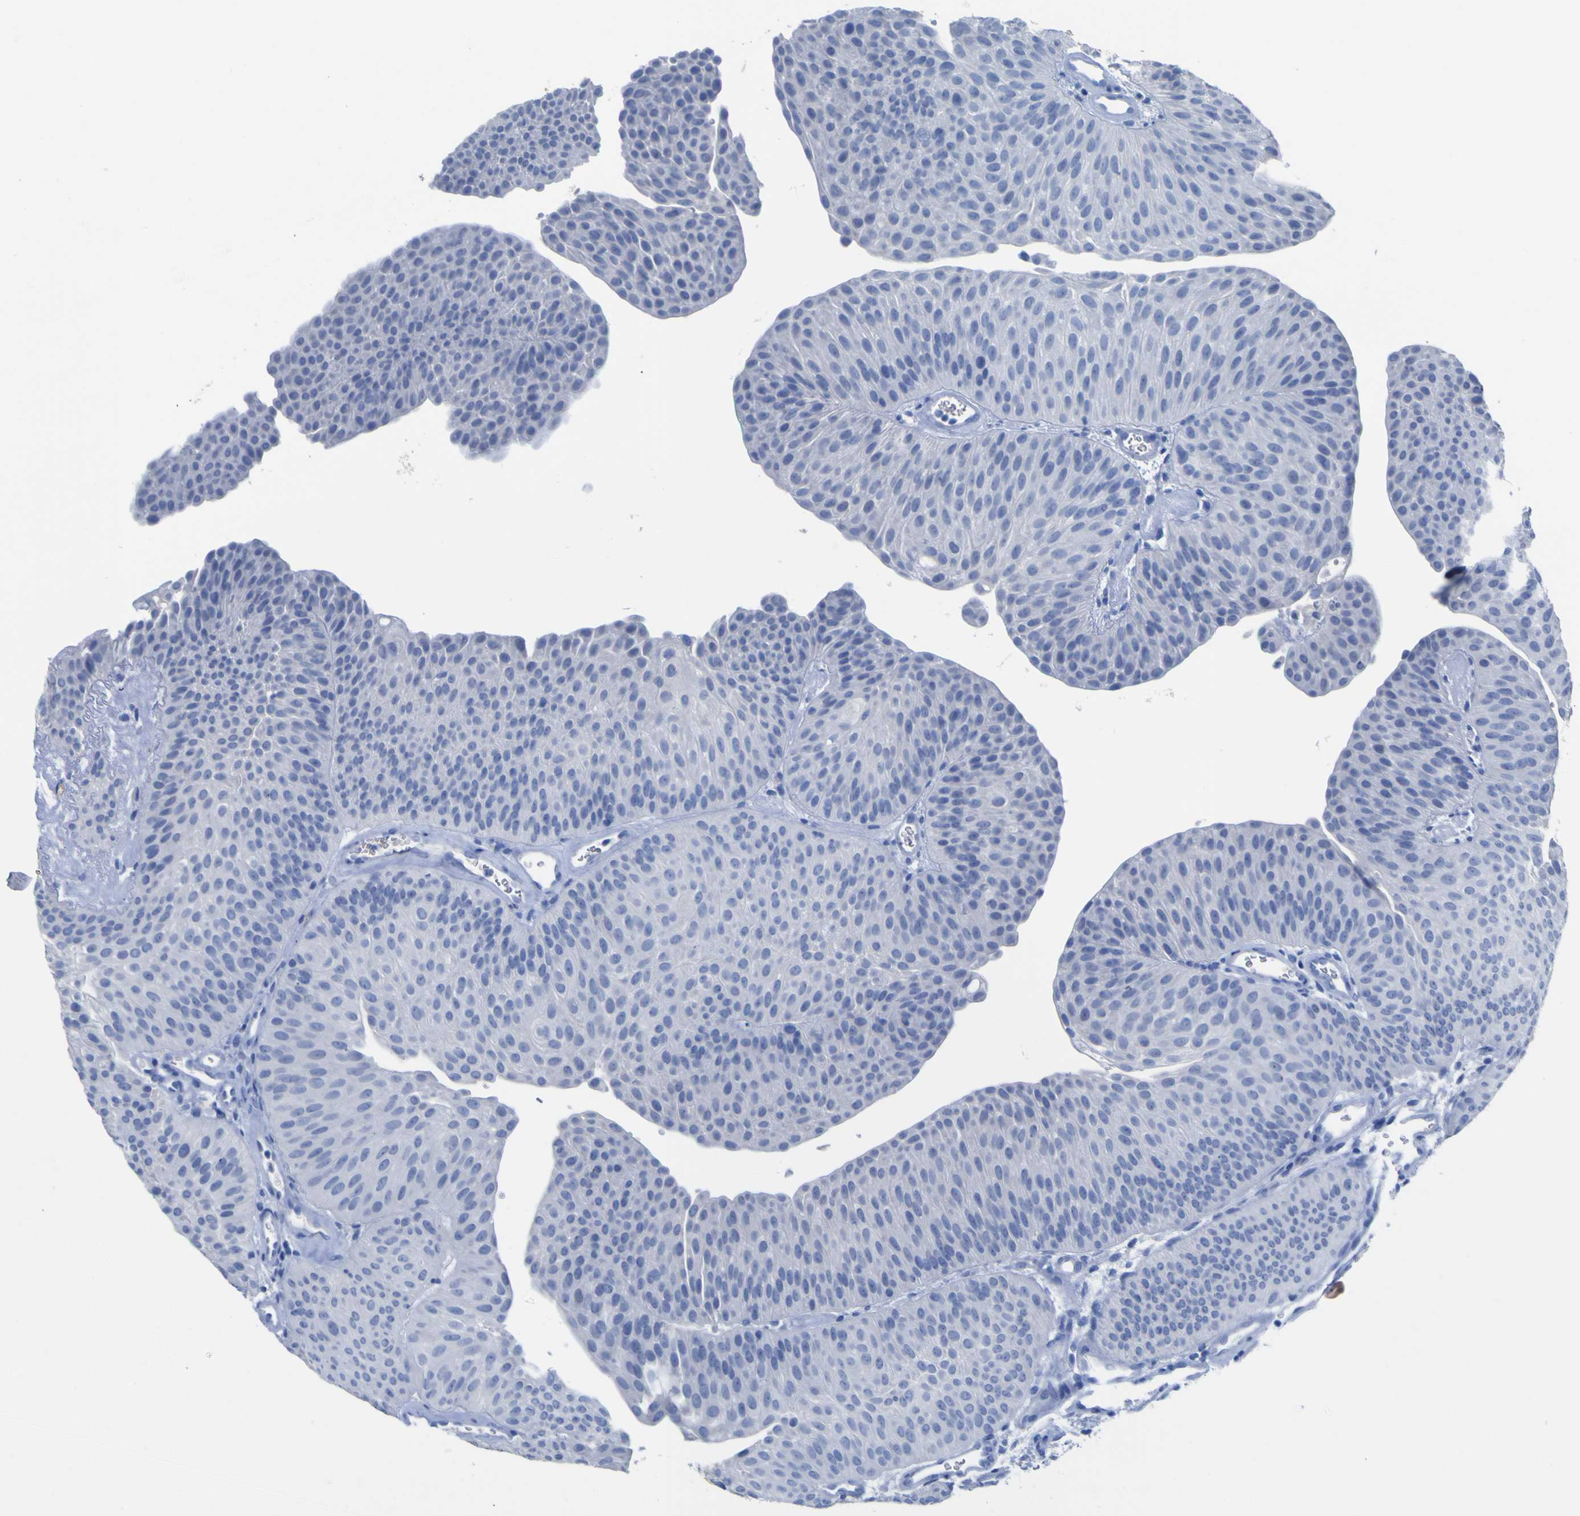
{"staining": {"intensity": "negative", "quantity": "none", "location": "none"}, "tissue": "urothelial cancer", "cell_type": "Tumor cells", "image_type": "cancer", "snomed": [{"axis": "morphology", "description": "Urothelial carcinoma, Low grade"}, {"axis": "topography", "description": "Urinary bladder"}], "caption": "Urothelial carcinoma (low-grade) was stained to show a protein in brown. There is no significant staining in tumor cells.", "gene": "GCM1", "patient": {"sex": "female", "age": 60}}